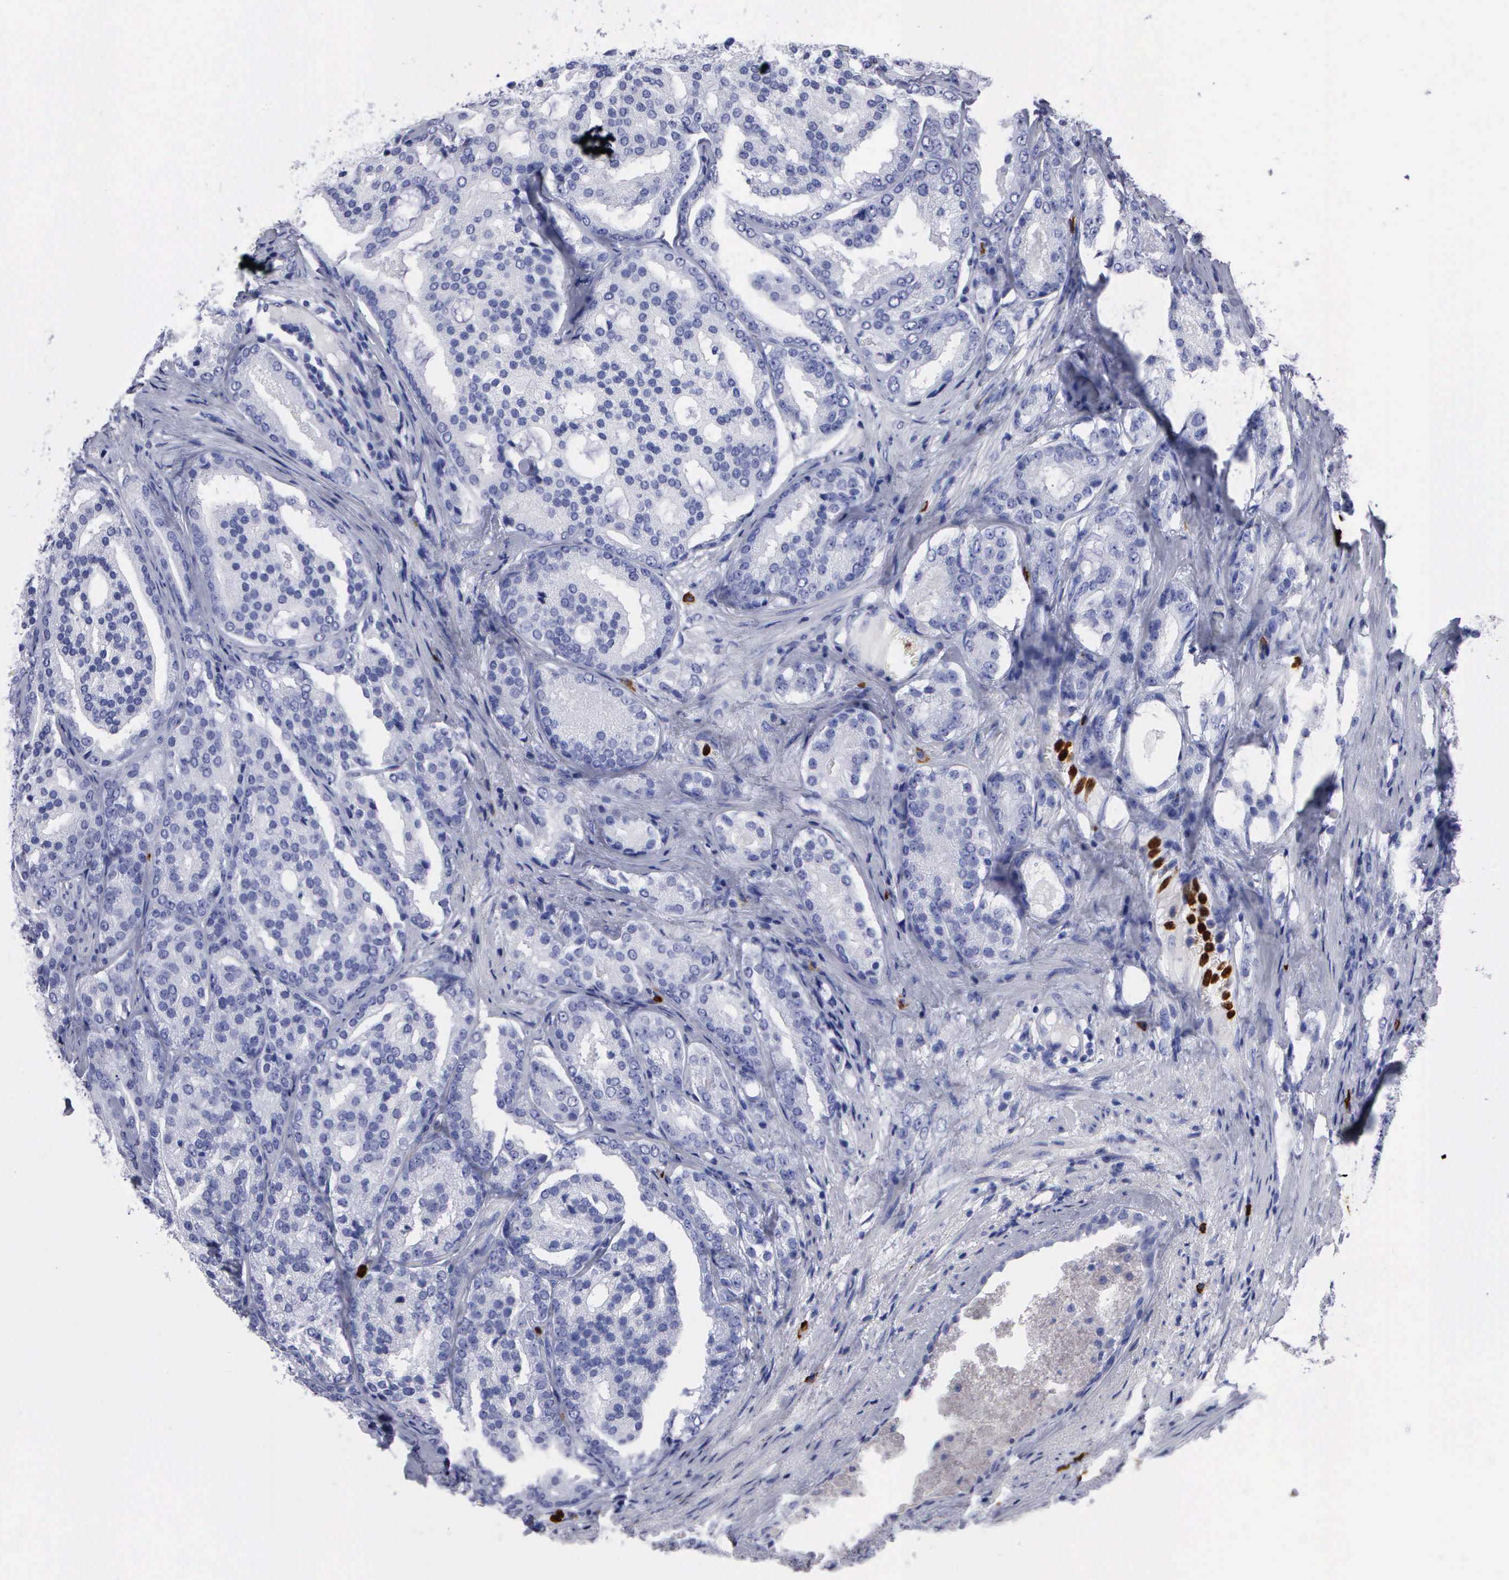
{"staining": {"intensity": "negative", "quantity": "none", "location": "none"}, "tissue": "prostate cancer", "cell_type": "Tumor cells", "image_type": "cancer", "snomed": [{"axis": "morphology", "description": "Adenocarcinoma, High grade"}, {"axis": "topography", "description": "Prostate"}], "caption": "Immunohistochemistry (IHC) histopathology image of human prostate high-grade adenocarcinoma stained for a protein (brown), which displays no expression in tumor cells.", "gene": "CTSG", "patient": {"sex": "male", "age": 64}}